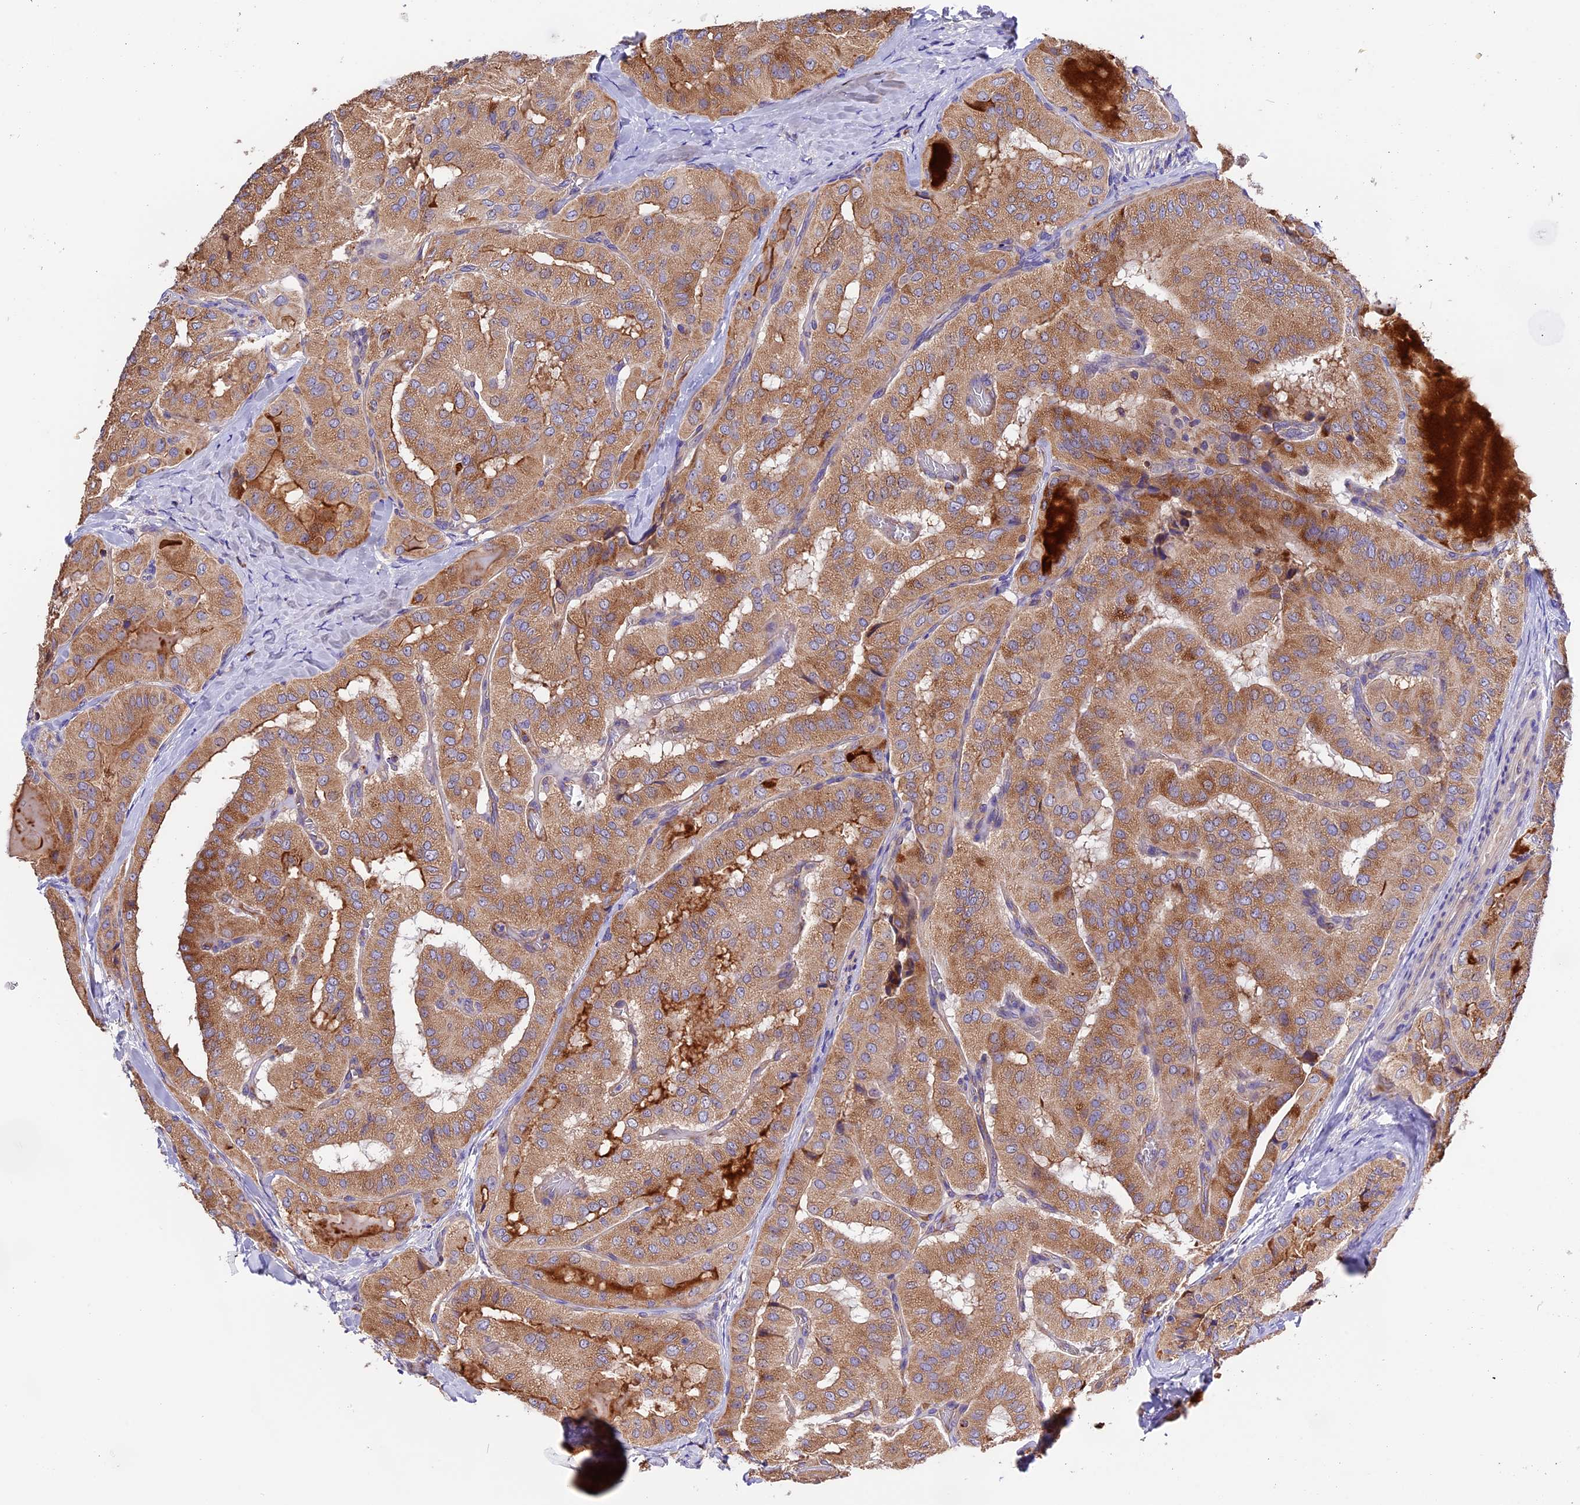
{"staining": {"intensity": "moderate", "quantity": ">75%", "location": "cytoplasmic/membranous"}, "tissue": "thyroid cancer", "cell_type": "Tumor cells", "image_type": "cancer", "snomed": [{"axis": "morphology", "description": "Normal tissue, NOS"}, {"axis": "morphology", "description": "Papillary adenocarcinoma, NOS"}, {"axis": "topography", "description": "Thyroid gland"}], "caption": "Human thyroid cancer (papillary adenocarcinoma) stained for a protein (brown) exhibits moderate cytoplasmic/membranous positive positivity in approximately >75% of tumor cells.", "gene": "METTL22", "patient": {"sex": "female", "age": 59}}